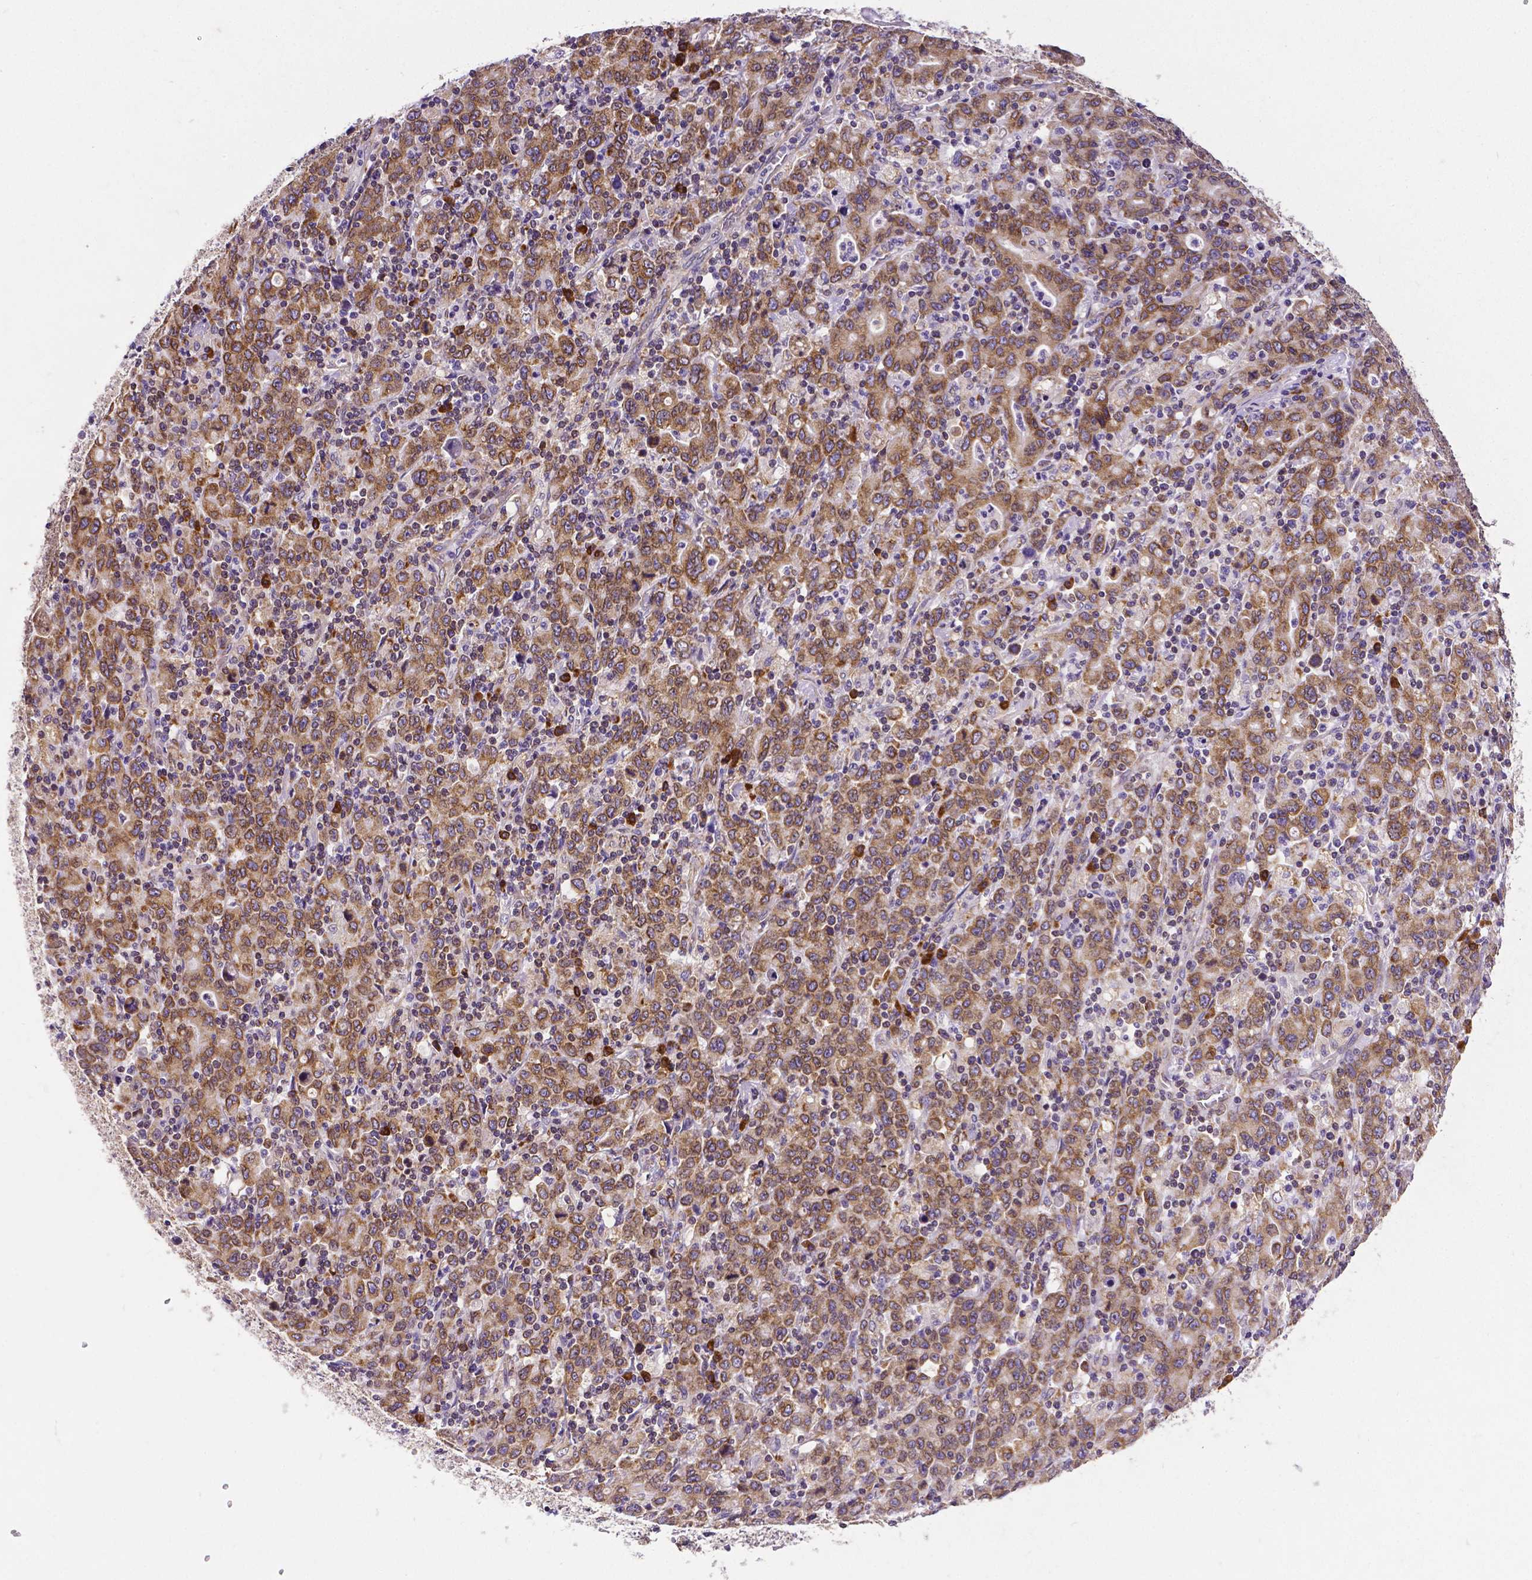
{"staining": {"intensity": "moderate", "quantity": ">75%", "location": "cytoplasmic/membranous"}, "tissue": "stomach cancer", "cell_type": "Tumor cells", "image_type": "cancer", "snomed": [{"axis": "morphology", "description": "Adenocarcinoma, NOS"}, {"axis": "topography", "description": "Stomach, upper"}], "caption": "Human stomach cancer stained for a protein (brown) displays moderate cytoplasmic/membranous positive positivity in about >75% of tumor cells.", "gene": "MTDH", "patient": {"sex": "male", "age": 69}}